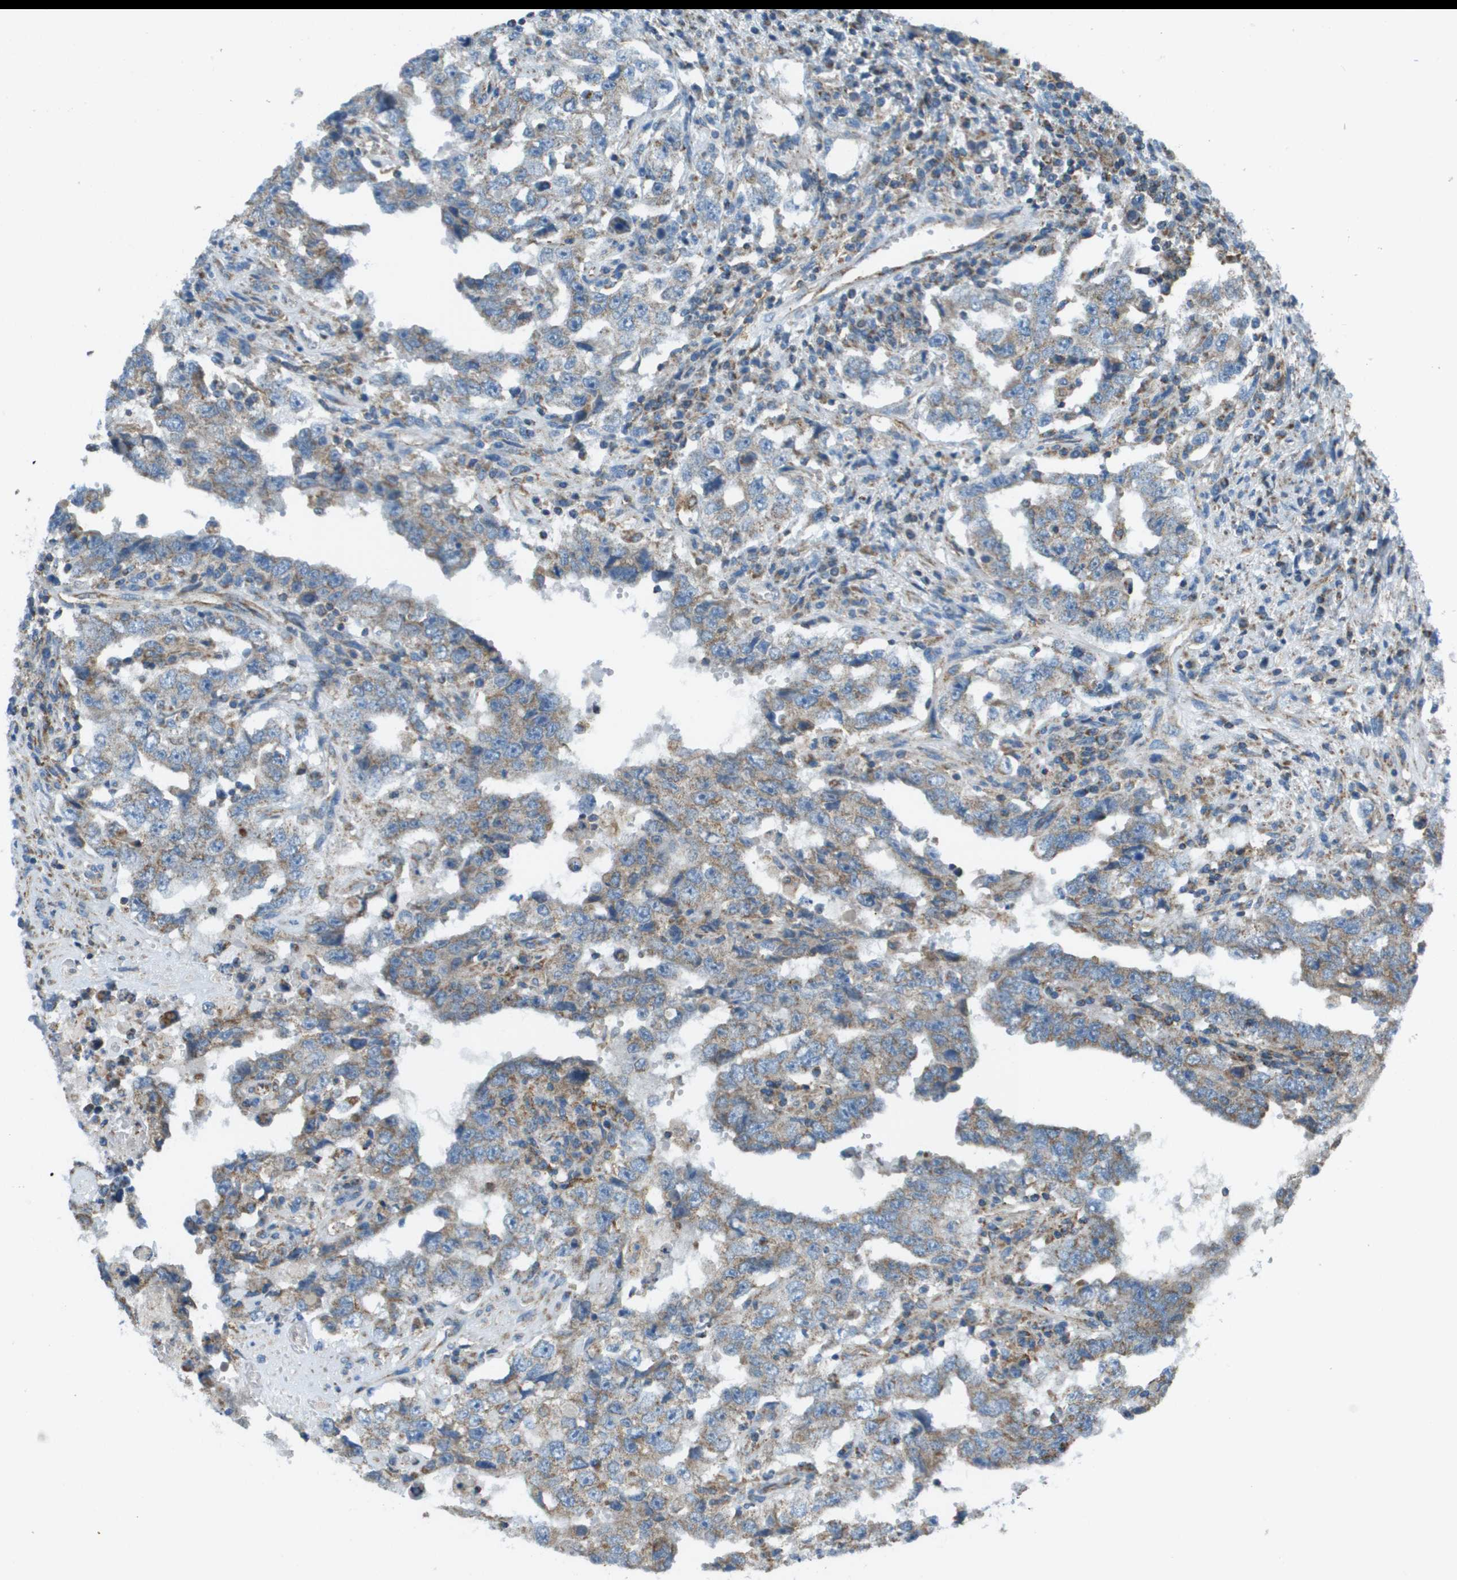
{"staining": {"intensity": "weak", "quantity": ">75%", "location": "cytoplasmic/membranous"}, "tissue": "testis cancer", "cell_type": "Tumor cells", "image_type": "cancer", "snomed": [{"axis": "morphology", "description": "Carcinoma, Embryonal, NOS"}, {"axis": "topography", "description": "Testis"}], "caption": "Weak cytoplasmic/membranous protein positivity is identified in about >75% of tumor cells in testis cancer (embryonal carcinoma). The protein is stained brown, and the nuclei are stained in blue (DAB (3,3'-diaminobenzidine) IHC with brightfield microscopy, high magnification).", "gene": "TAOK3", "patient": {"sex": "male", "age": 26}}